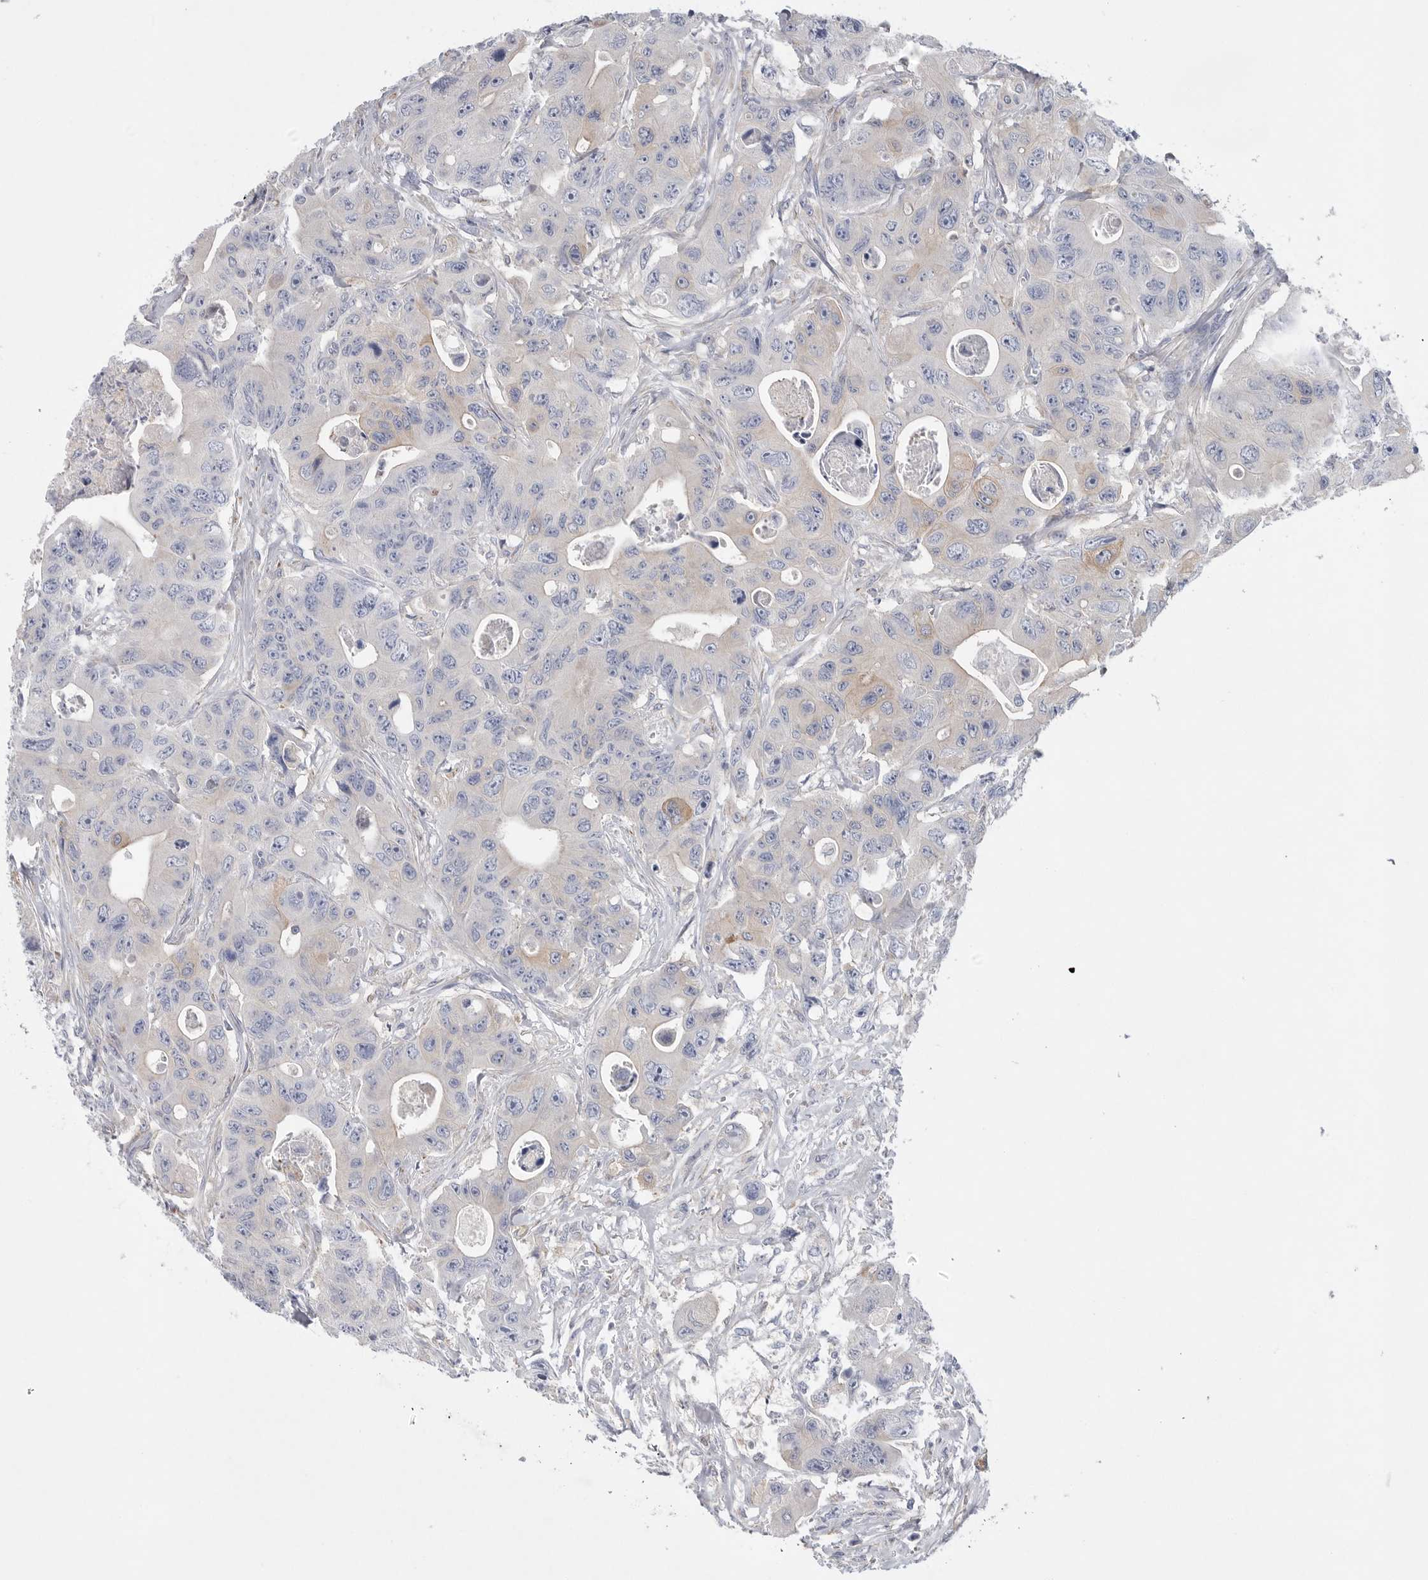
{"staining": {"intensity": "weak", "quantity": "<25%", "location": "cytoplasmic/membranous"}, "tissue": "colorectal cancer", "cell_type": "Tumor cells", "image_type": "cancer", "snomed": [{"axis": "morphology", "description": "Adenocarcinoma, NOS"}, {"axis": "topography", "description": "Colon"}], "caption": "Colorectal cancer (adenocarcinoma) was stained to show a protein in brown. There is no significant staining in tumor cells. (DAB (3,3'-diaminobenzidine) immunohistochemistry with hematoxylin counter stain).", "gene": "CAMK2B", "patient": {"sex": "female", "age": 46}}